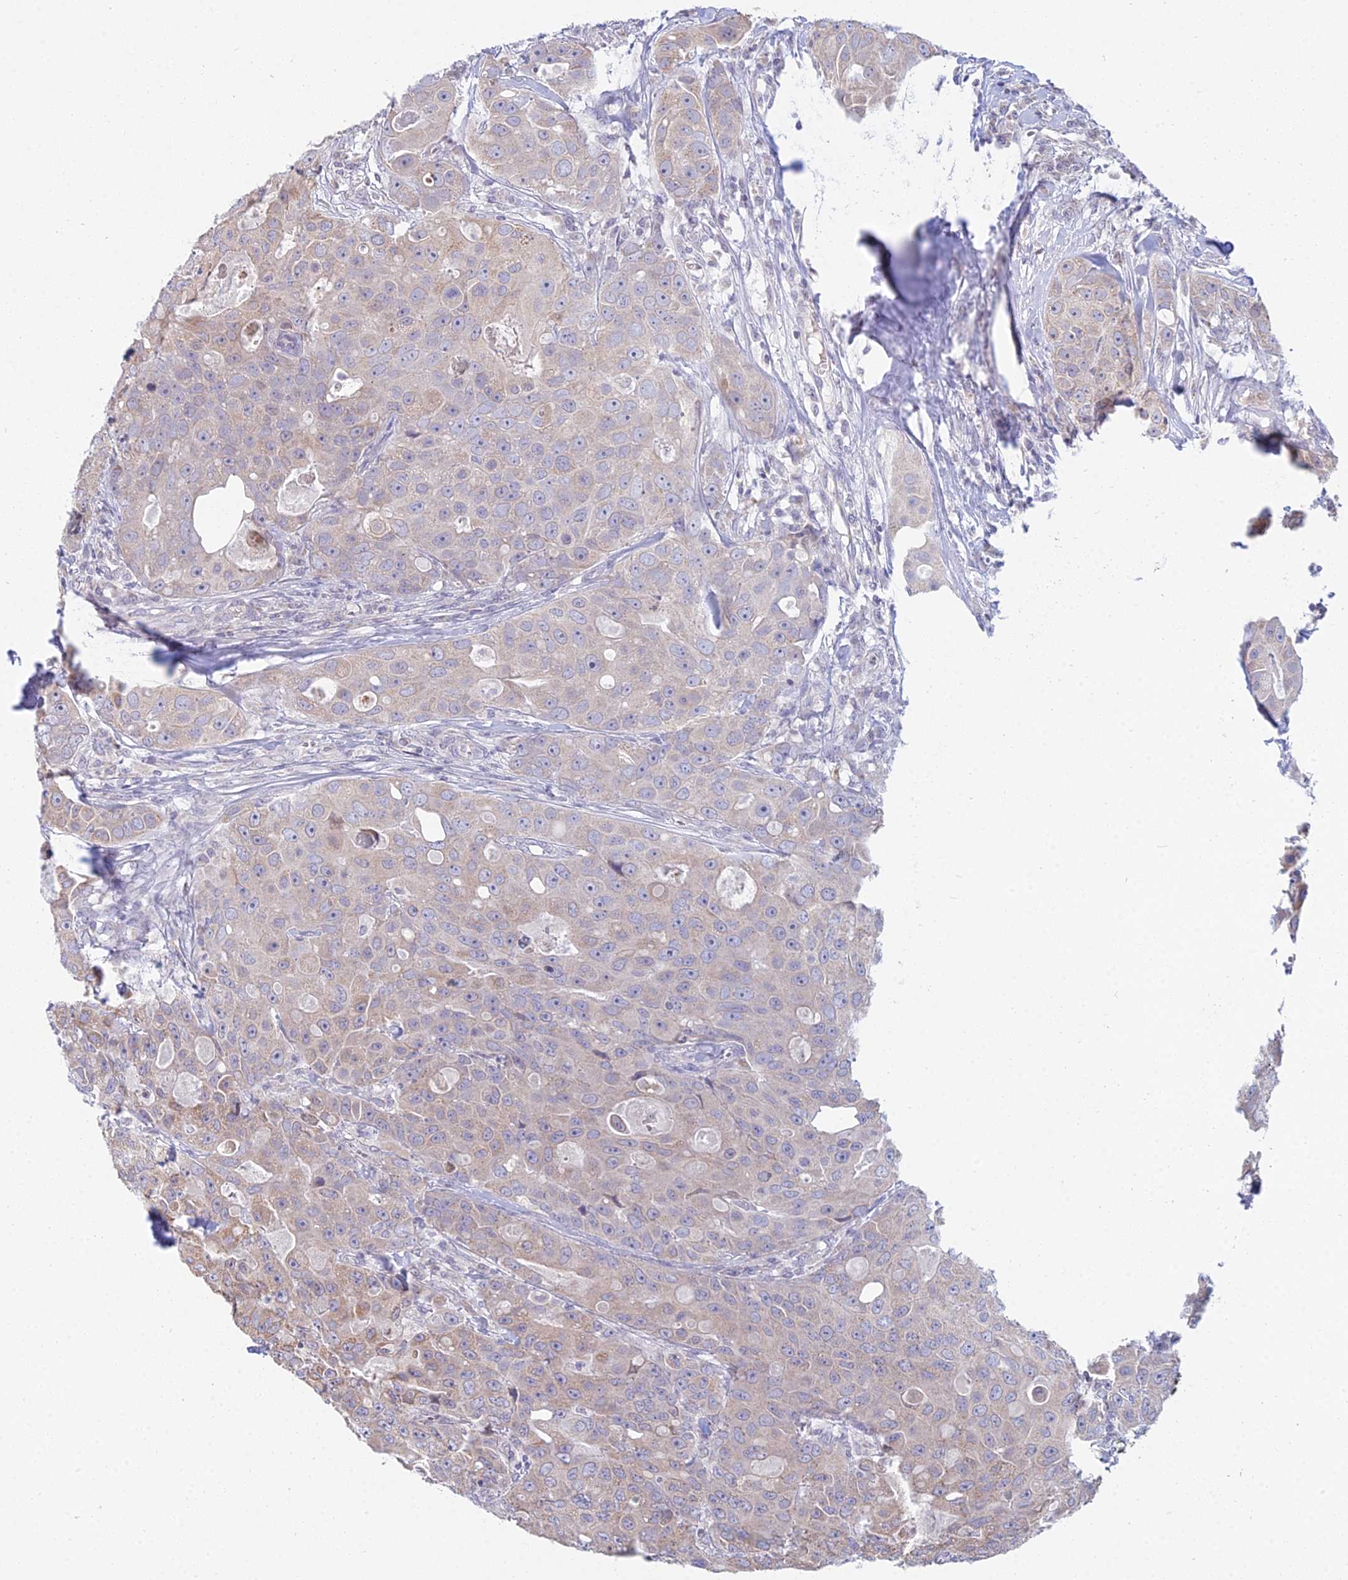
{"staining": {"intensity": "weak", "quantity": "25%-75%", "location": "cytoplasmic/membranous"}, "tissue": "breast cancer", "cell_type": "Tumor cells", "image_type": "cancer", "snomed": [{"axis": "morphology", "description": "Duct carcinoma"}, {"axis": "topography", "description": "Breast"}], "caption": "The immunohistochemical stain highlights weak cytoplasmic/membranous expression in tumor cells of breast invasive ductal carcinoma tissue. (Stains: DAB in brown, nuclei in blue, Microscopy: brightfield microscopy at high magnification).", "gene": "CFAP206", "patient": {"sex": "female", "age": 43}}